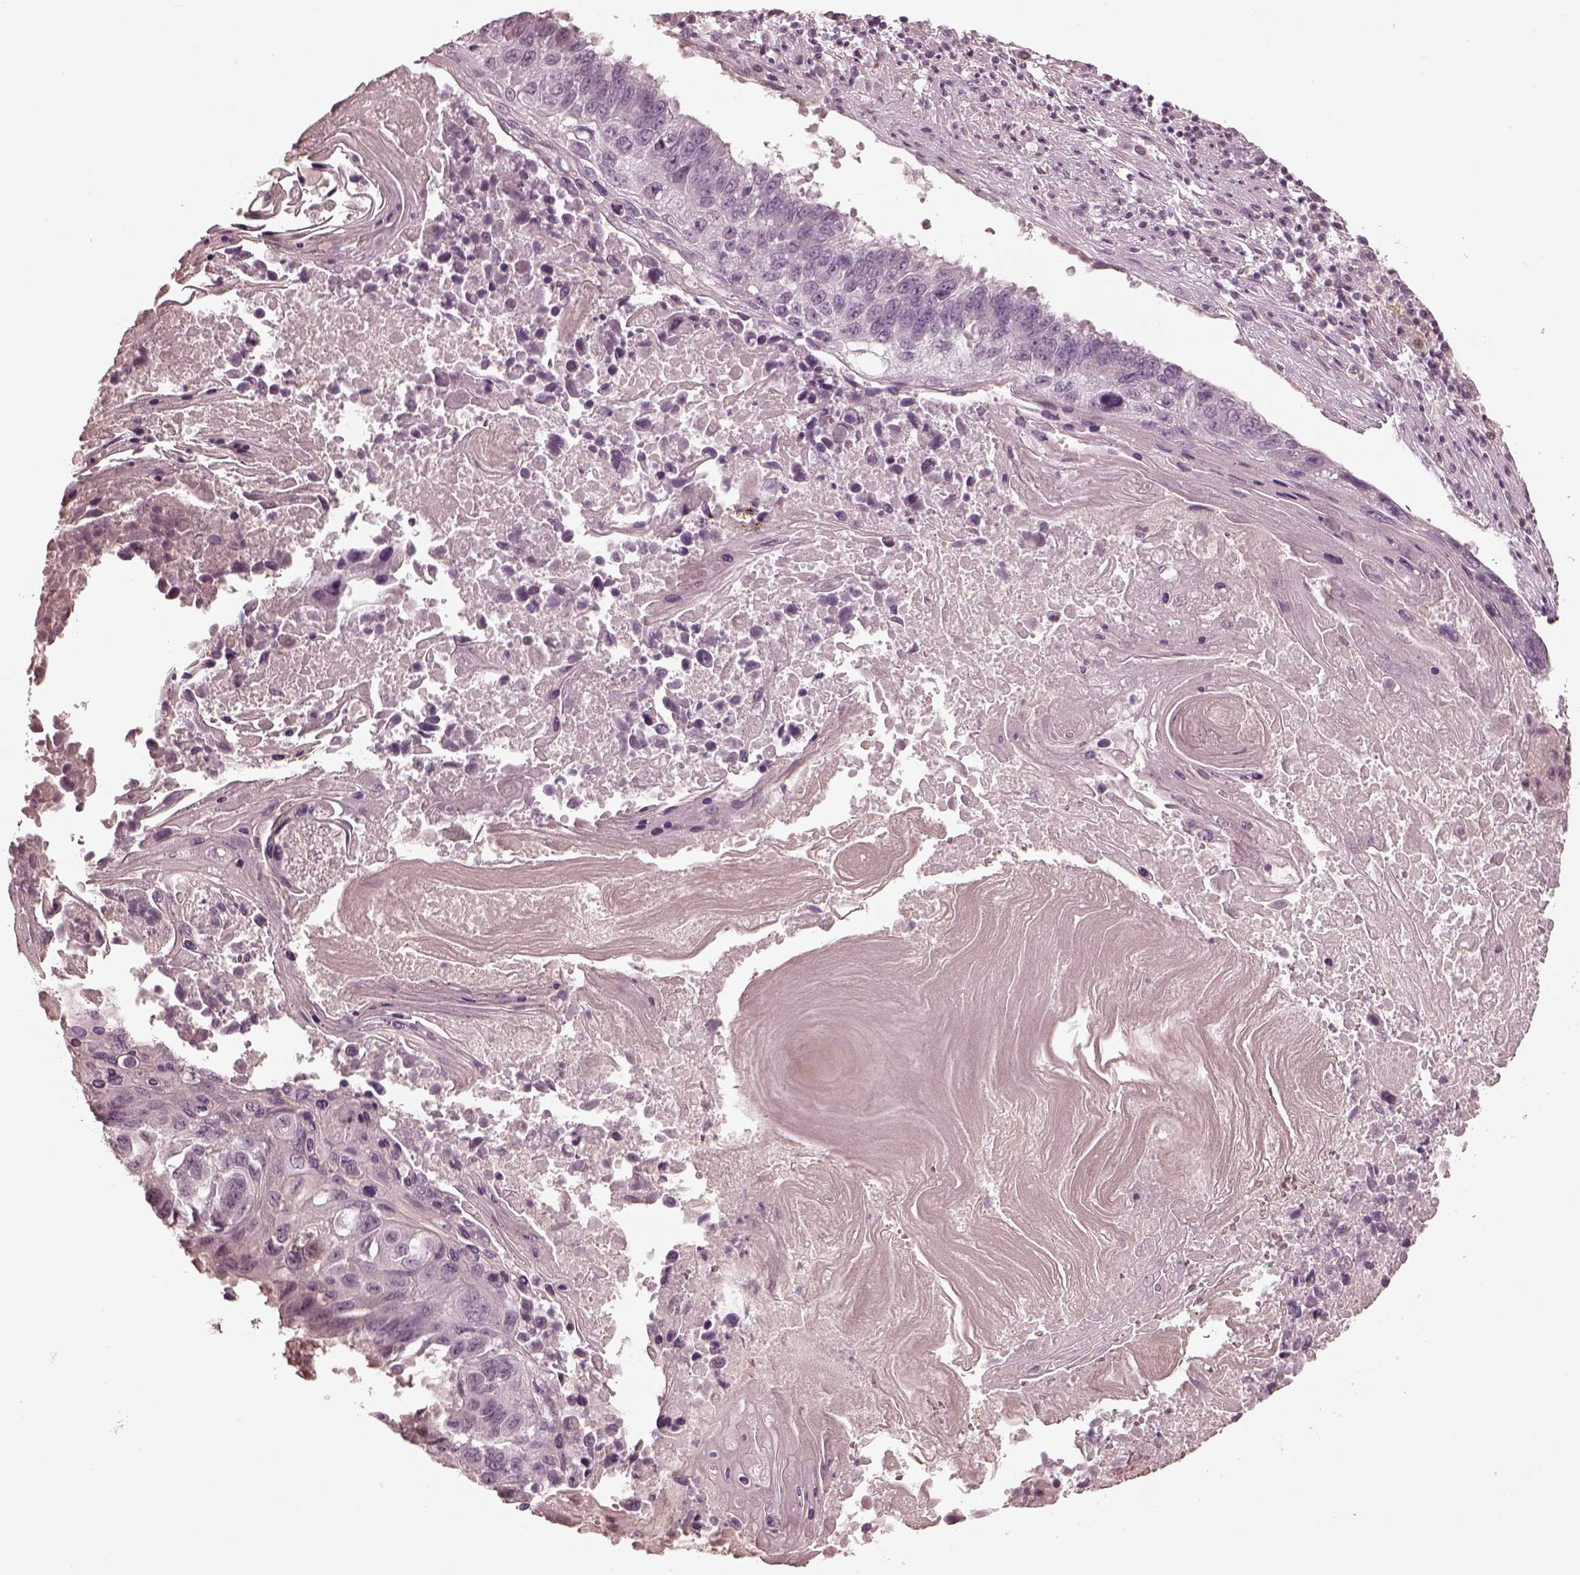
{"staining": {"intensity": "negative", "quantity": "none", "location": "none"}, "tissue": "lung cancer", "cell_type": "Tumor cells", "image_type": "cancer", "snomed": [{"axis": "morphology", "description": "Squamous cell carcinoma, NOS"}, {"axis": "topography", "description": "Lung"}], "caption": "Protein analysis of lung cancer shows no significant expression in tumor cells.", "gene": "ADRB3", "patient": {"sex": "male", "age": 73}}